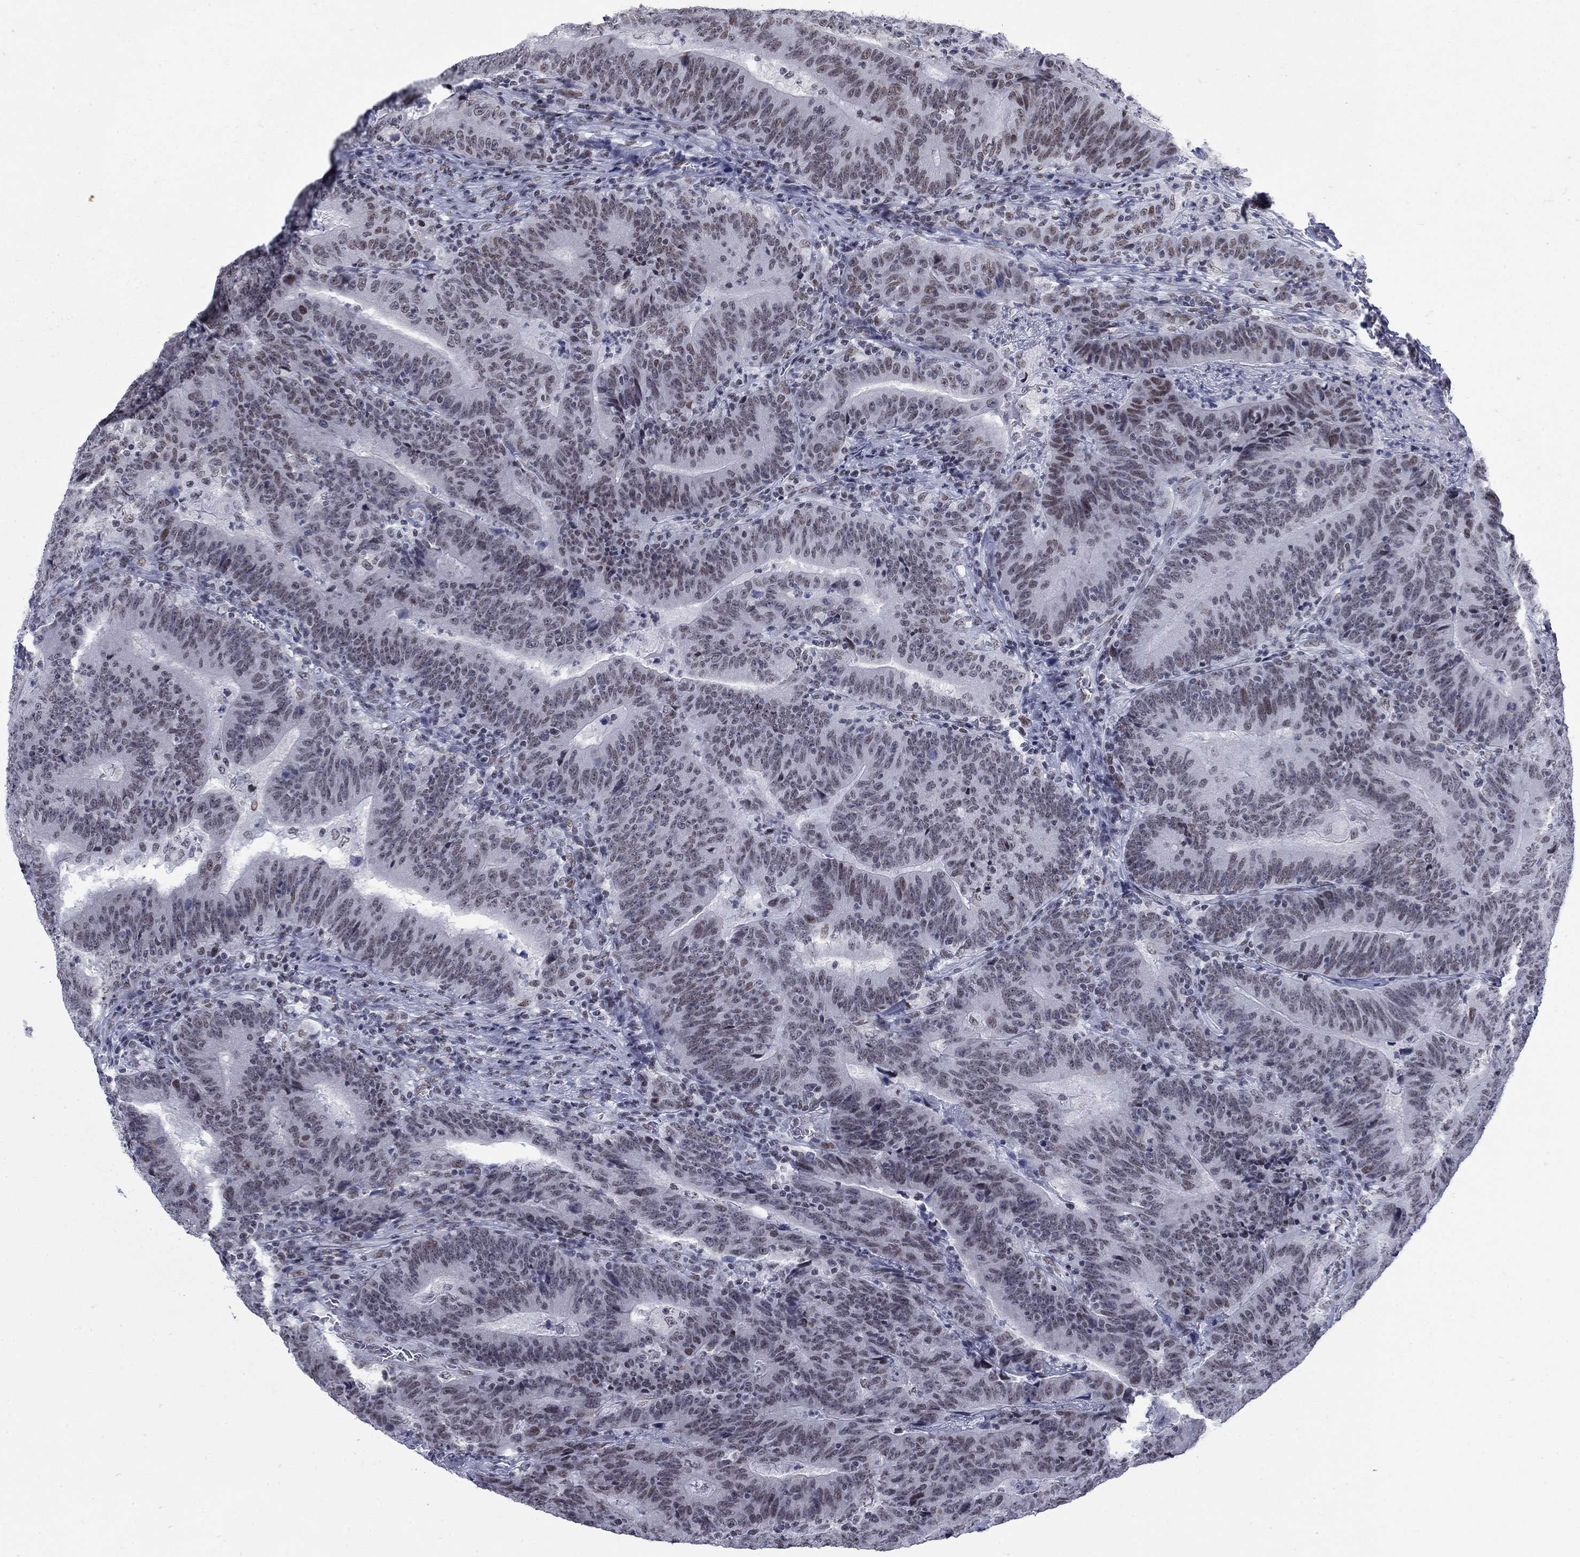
{"staining": {"intensity": "negative", "quantity": "none", "location": "none"}, "tissue": "colorectal cancer", "cell_type": "Tumor cells", "image_type": "cancer", "snomed": [{"axis": "morphology", "description": "Adenocarcinoma, NOS"}, {"axis": "topography", "description": "Colon"}], "caption": "High power microscopy photomicrograph of an immunohistochemistry micrograph of adenocarcinoma (colorectal), revealing no significant staining in tumor cells. Brightfield microscopy of IHC stained with DAB (brown) and hematoxylin (blue), captured at high magnification.", "gene": "NPAS3", "patient": {"sex": "female", "age": 75}}